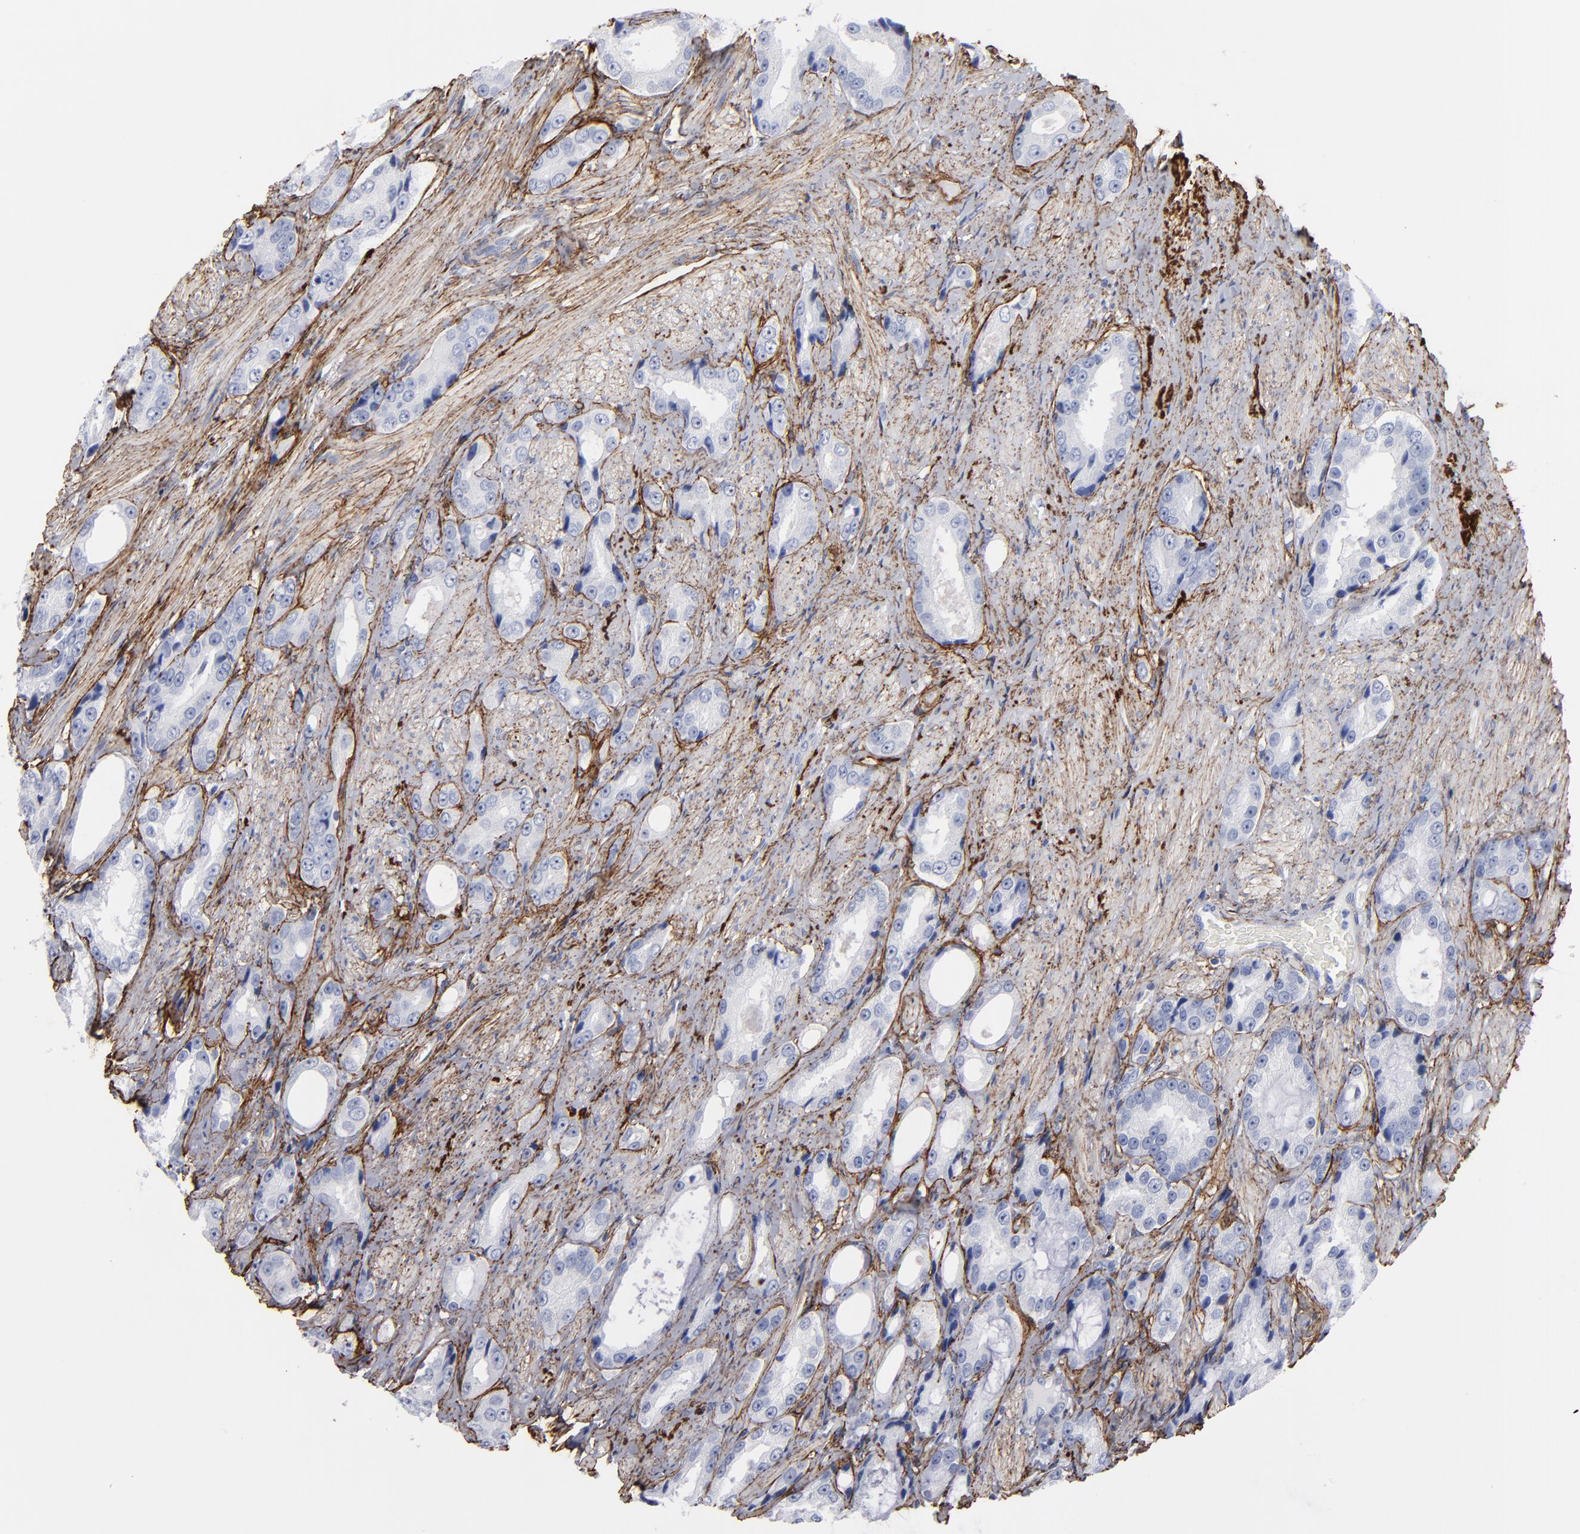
{"staining": {"intensity": "negative", "quantity": "none", "location": "none"}, "tissue": "prostate cancer", "cell_type": "Tumor cells", "image_type": "cancer", "snomed": [{"axis": "morphology", "description": "Adenocarcinoma, Medium grade"}, {"axis": "topography", "description": "Prostate"}], "caption": "Tumor cells are negative for protein expression in human prostate medium-grade adenocarcinoma. The staining was performed using DAB (3,3'-diaminobenzidine) to visualize the protein expression in brown, while the nuclei were stained in blue with hematoxylin (Magnification: 20x).", "gene": "EMILIN1", "patient": {"sex": "male", "age": 60}}